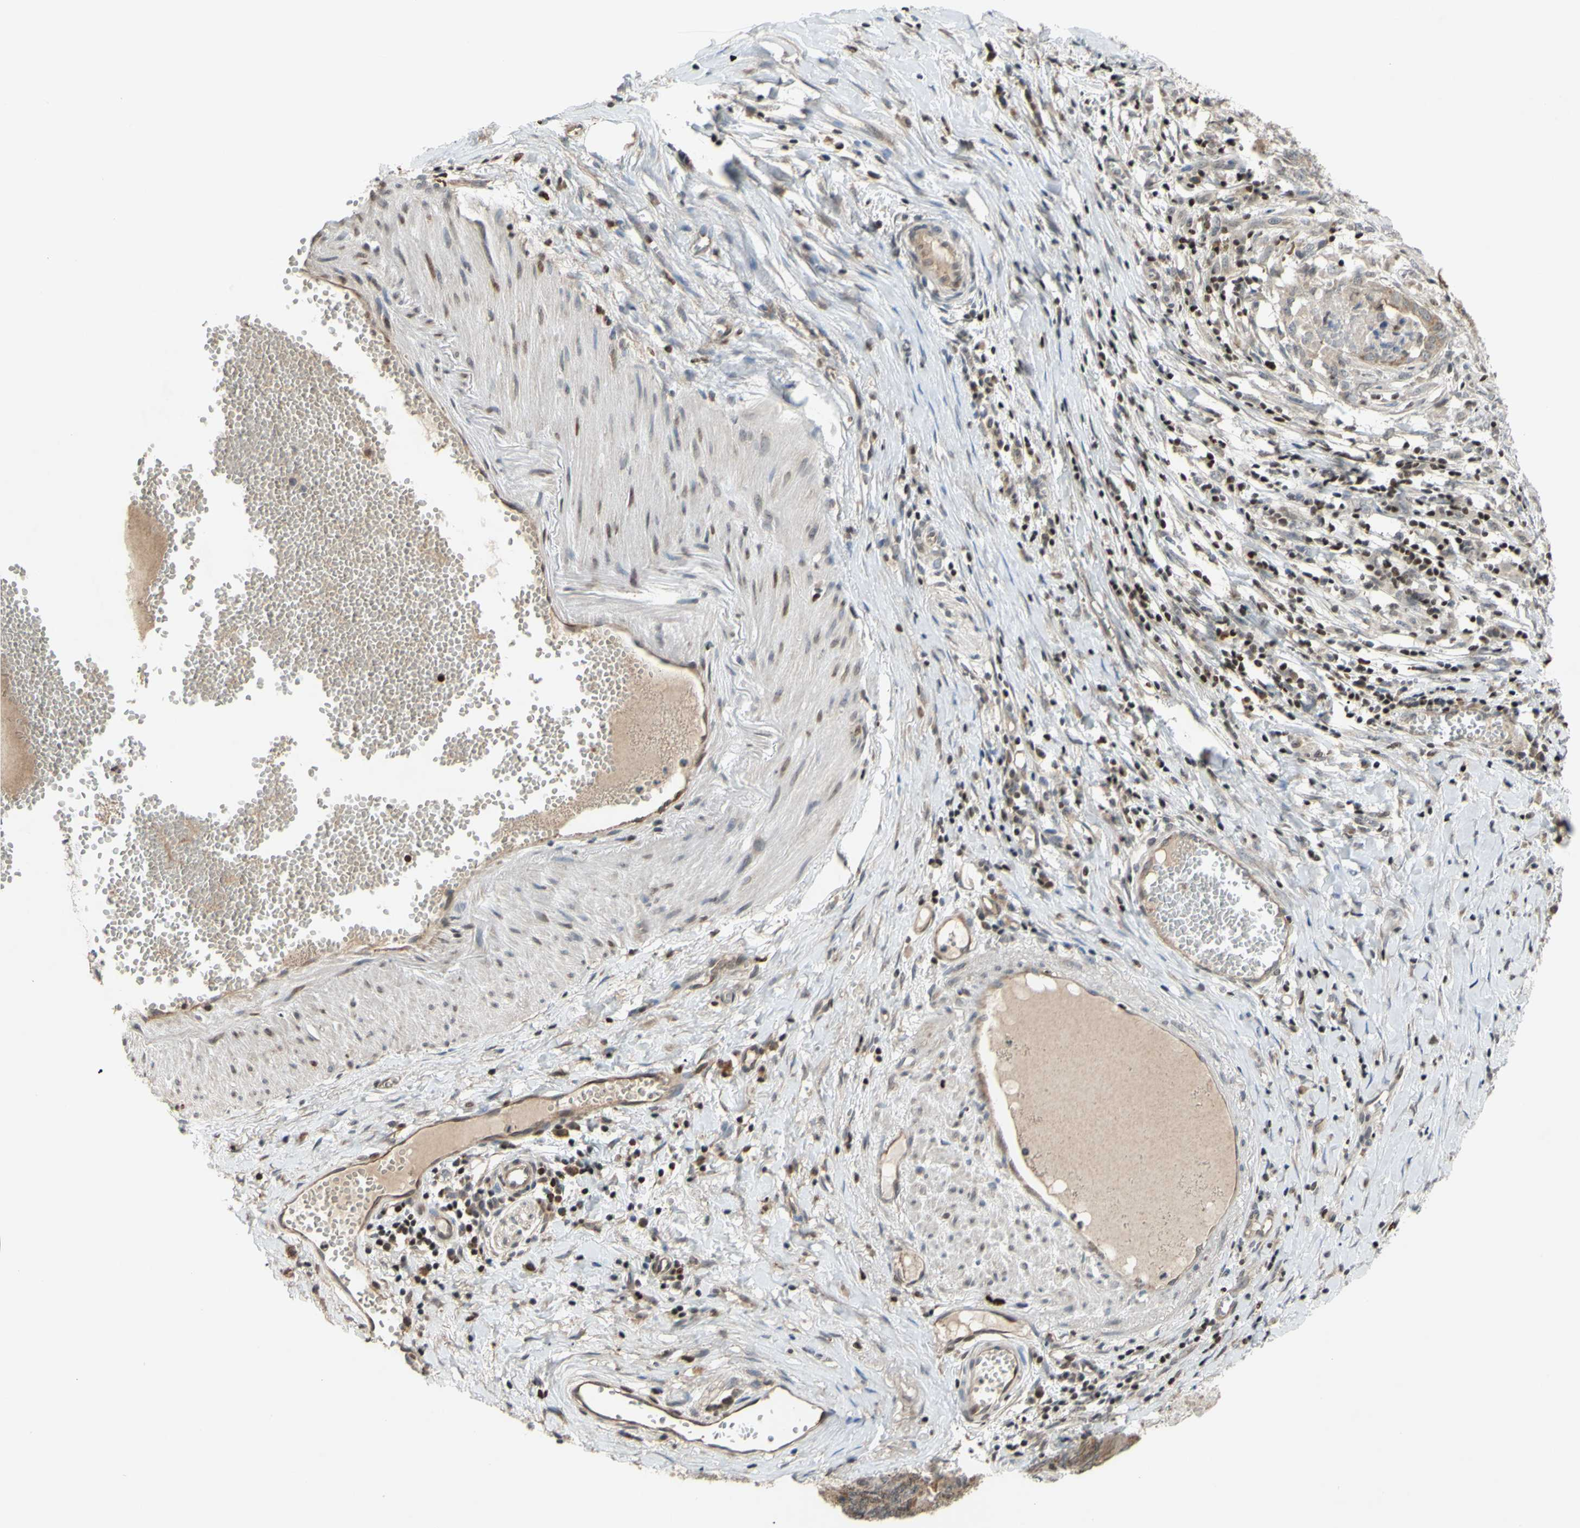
{"staining": {"intensity": "moderate", "quantity": ">75%", "location": "cytoplasmic/membranous"}, "tissue": "stomach cancer", "cell_type": "Tumor cells", "image_type": "cancer", "snomed": [{"axis": "morphology", "description": "Adenocarcinoma, NOS"}, {"axis": "topography", "description": "Stomach, lower"}], "caption": "Human stomach cancer (adenocarcinoma) stained with a protein marker demonstrates moderate staining in tumor cells.", "gene": "SP4", "patient": {"sex": "male", "age": 77}}